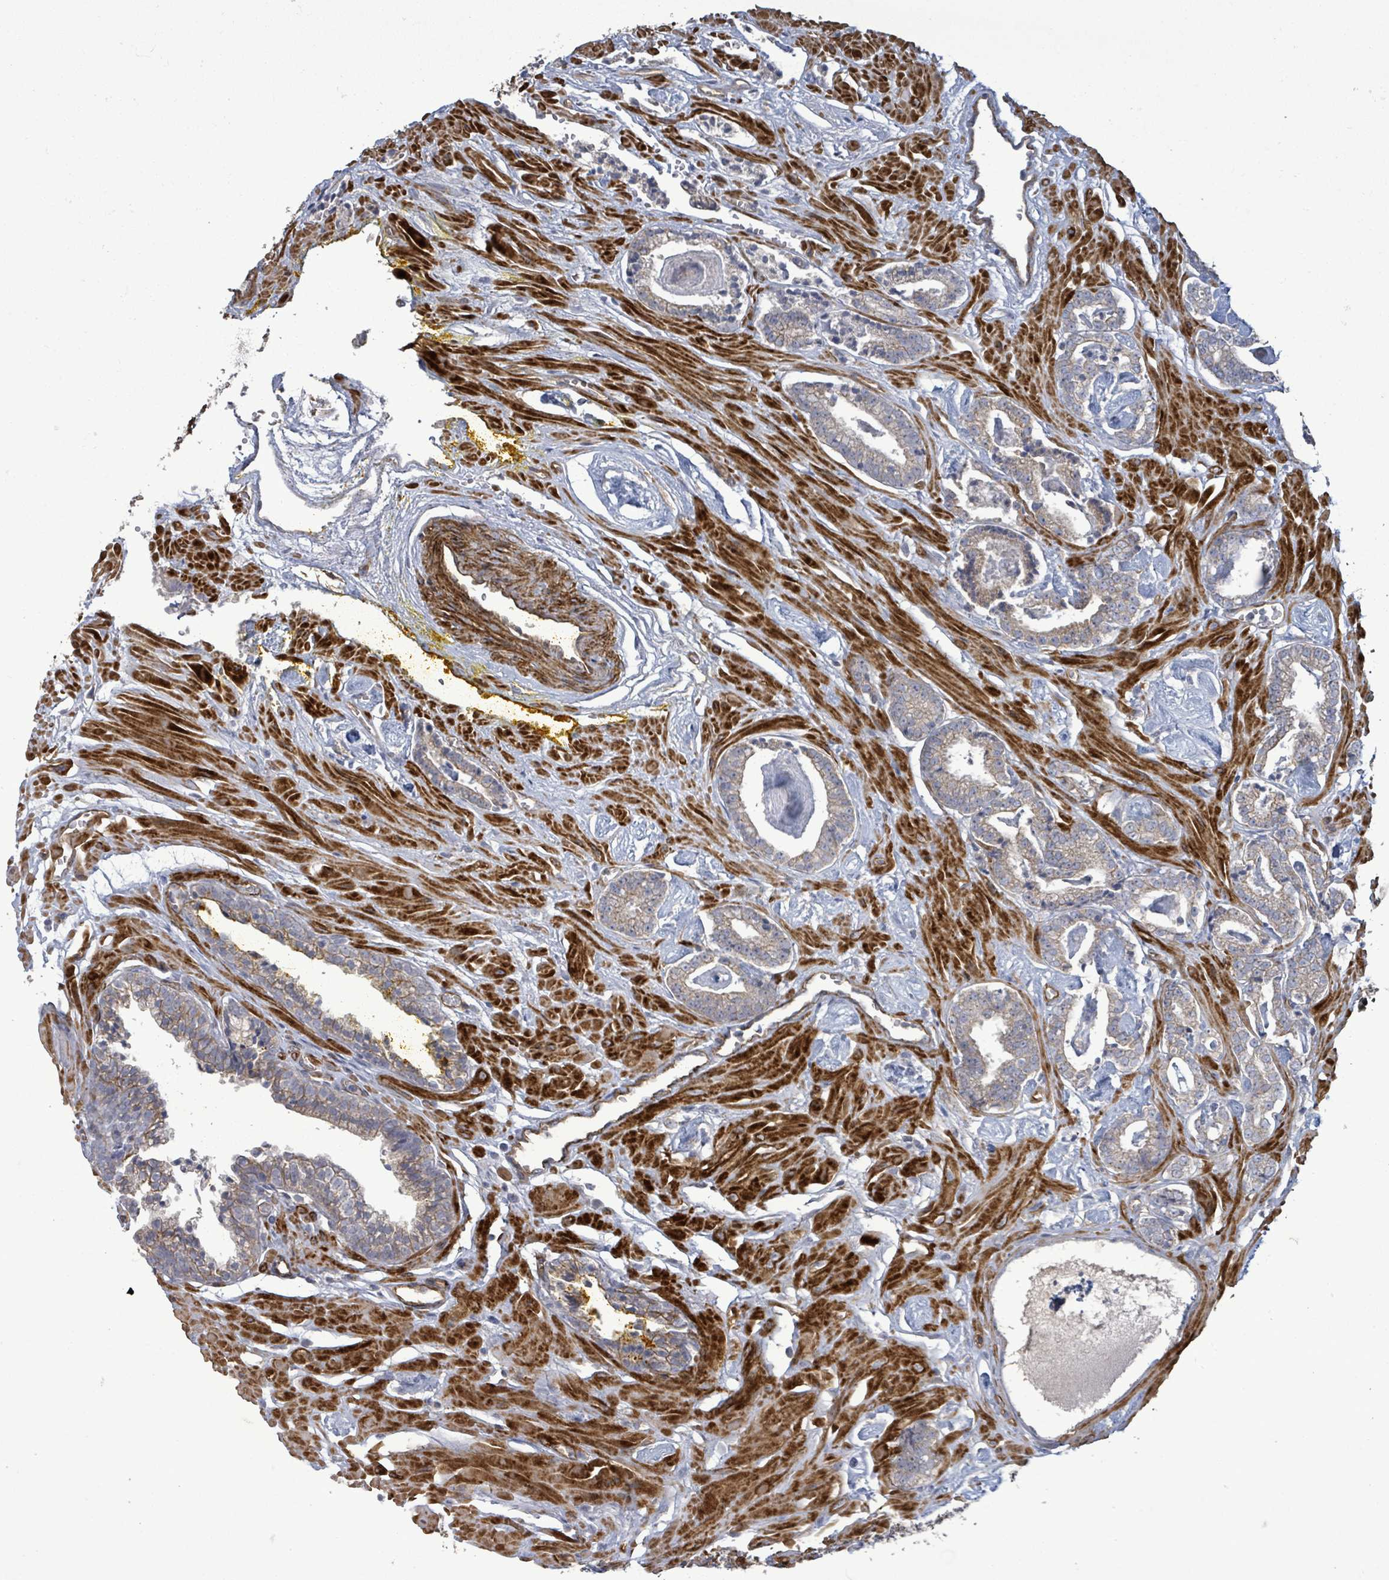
{"staining": {"intensity": "weak", "quantity": "<25%", "location": "cytoplasmic/membranous"}, "tissue": "prostate cancer", "cell_type": "Tumor cells", "image_type": "cancer", "snomed": [{"axis": "morphology", "description": "Adenocarcinoma, Low grade"}, {"axis": "topography", "description": "Prostate"}], "caption": "DAB (3,3'-diaminobenzidine) immunohistochemical staining of prostate cancer demonstrates no significant expression in tumor cells.", "gene": "KANK3", "patient": {"sex": "male", "age": 60}}